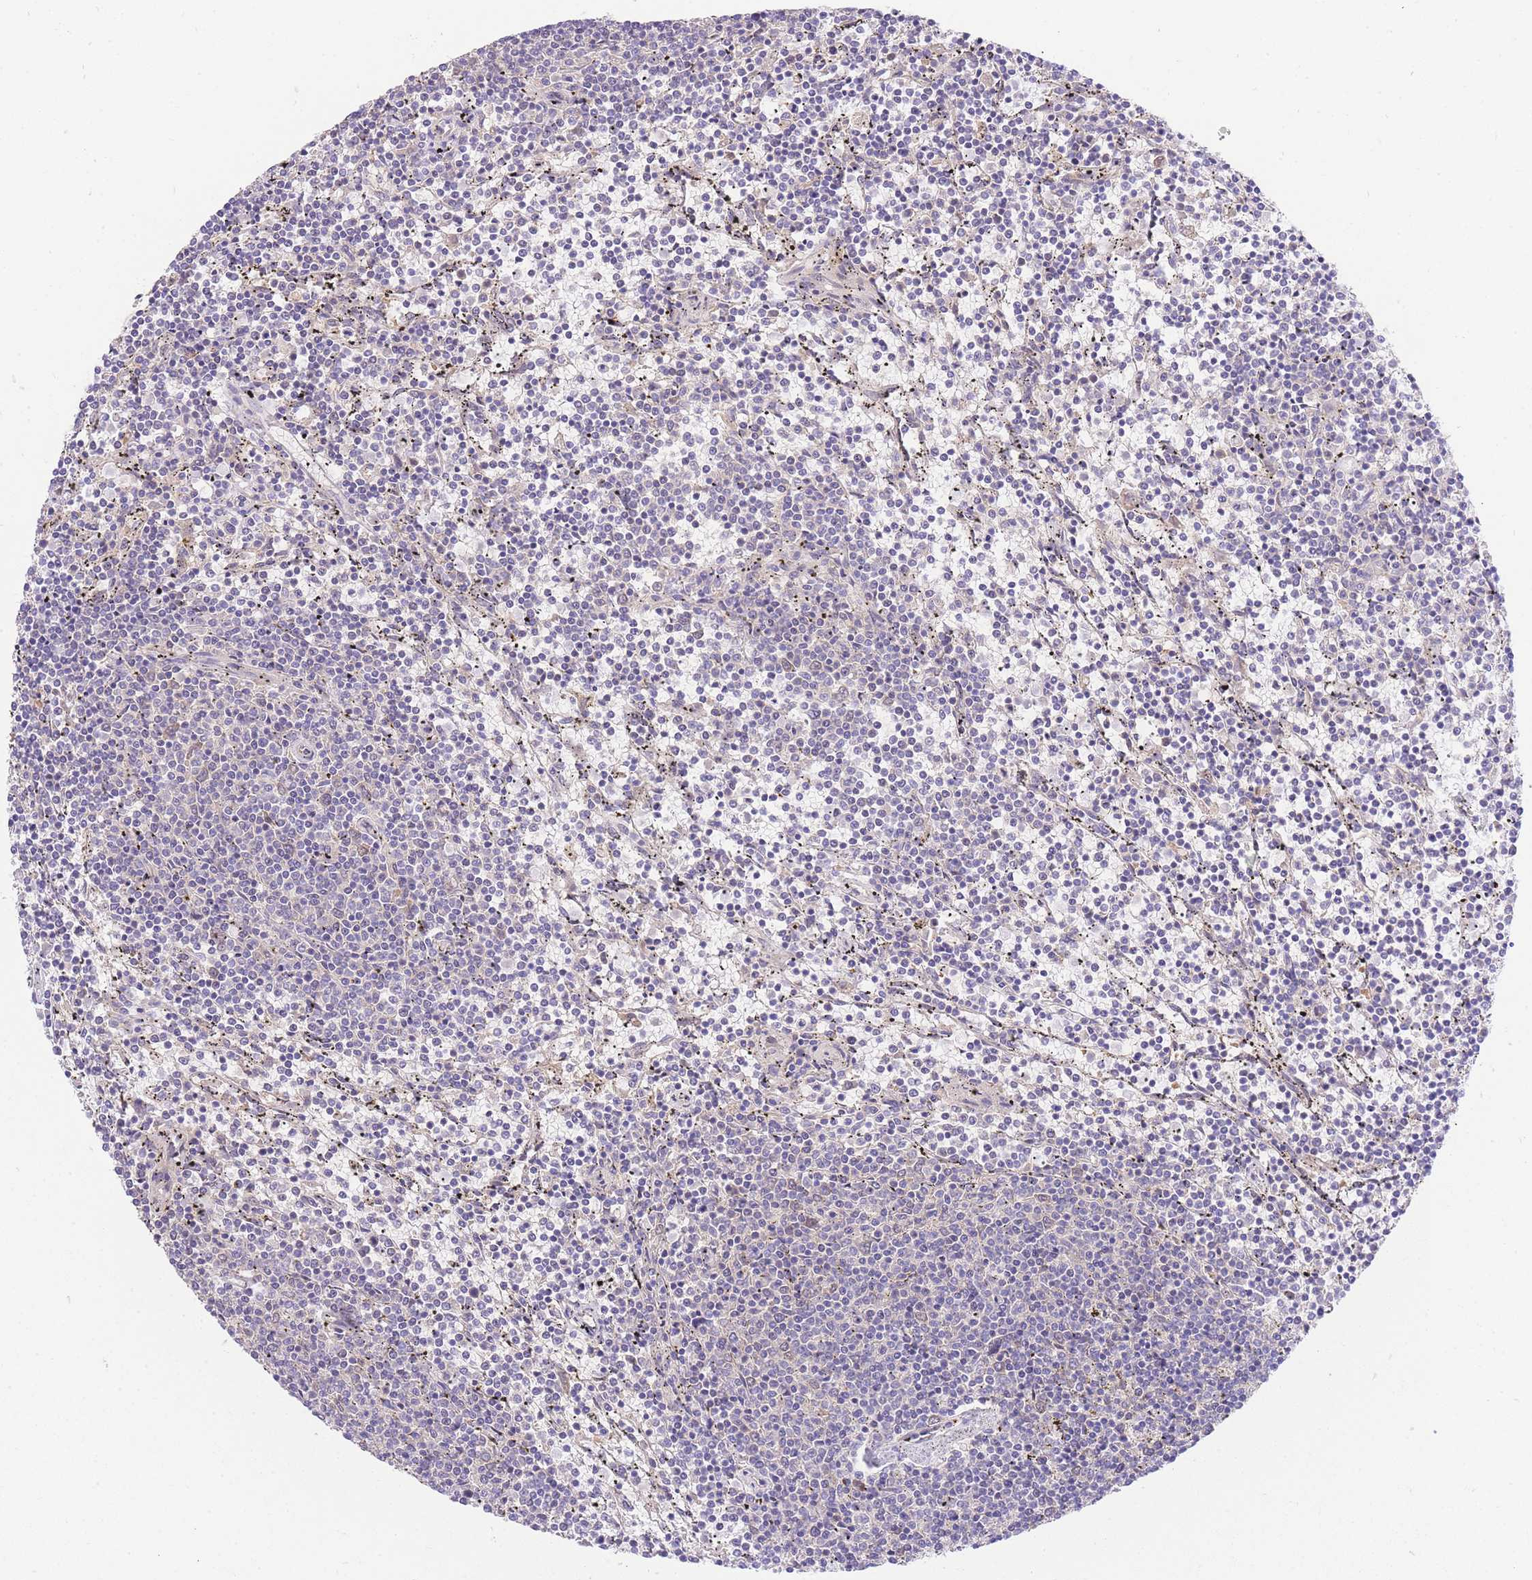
{"staining": {"intensity": "negative", "quantity": "none", "location": "none"}, "tissue": "lymphoma", "cell_type": "Tumor cells", "image_type": "cancer", "snomed": [{"axis": "morphology", "description": "Malignant lymphoma, non-Hodgkin's type, Low grade"}, {"axis": "topography", "description": "Spleen"}], "caption": "Human low-grade malignant lymphoma, non-Hodgkin's type stained for a protein using immunohistochemistry shows no staining in tumor cells.", "gene": "LIPH", "patient": {"sex": "female", "age": 50}}